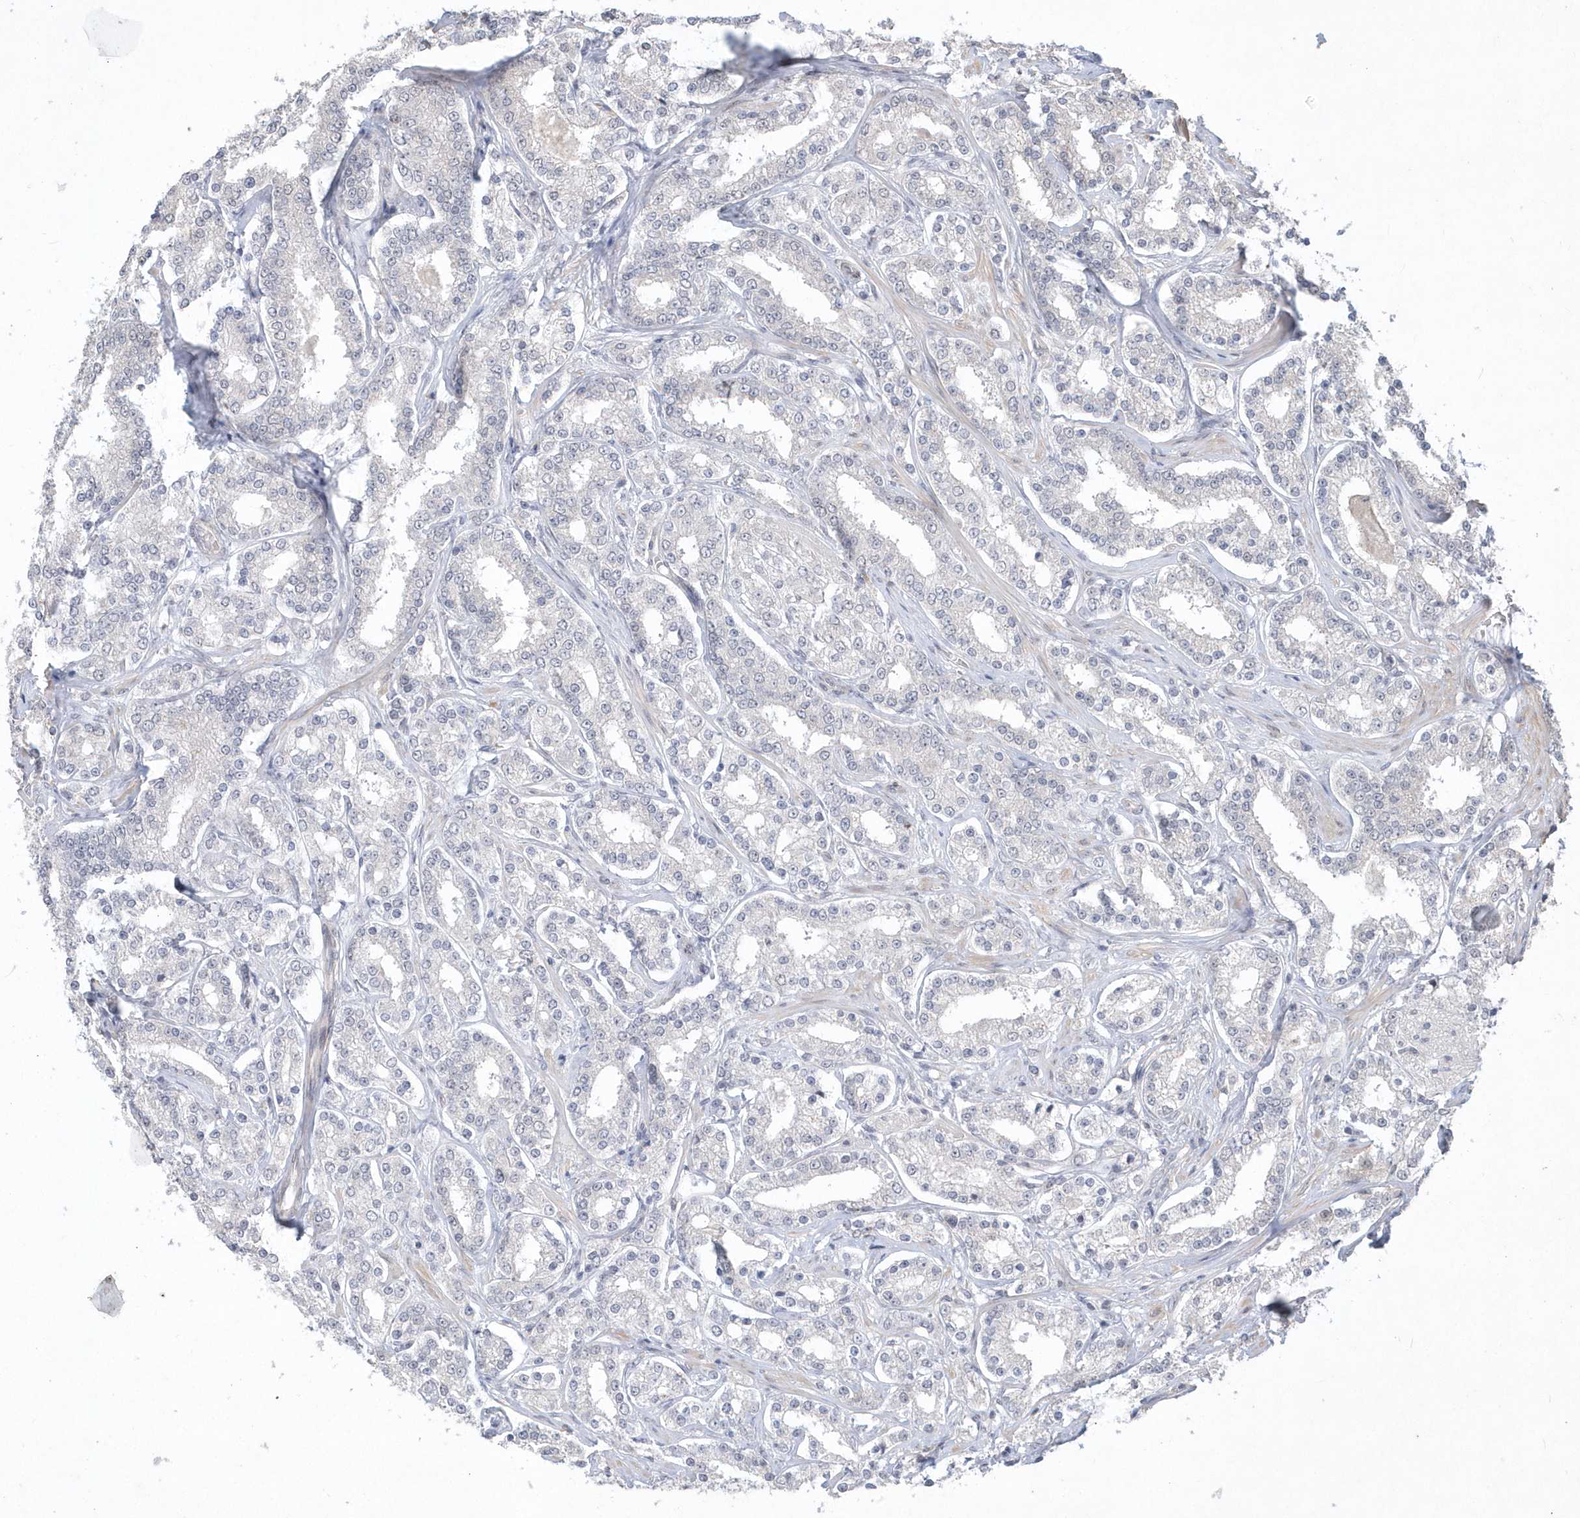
{"staining": {"intensity": "negative", "quantity": "none", "location": "none"}, "tissue": "prostate cancer", "cell_type": "Tumor cells", "image_type": "cancer", "snomed": [{"axis": "morphology", "description": "Normal tissue, NOS"}, {"axis": "morphology", "description": "Adenocarcinoma, High grade"}, {"axis": "topography", "description": "Prostate"}], "caption": "Human prostate high-grade adenocarcinoma stained for a protein using immunohistochemistry (IHC) exhibits no expression in tumor cells.", "gene": "TSPEAR", "patient": {"sex": "male", "age": 83}}